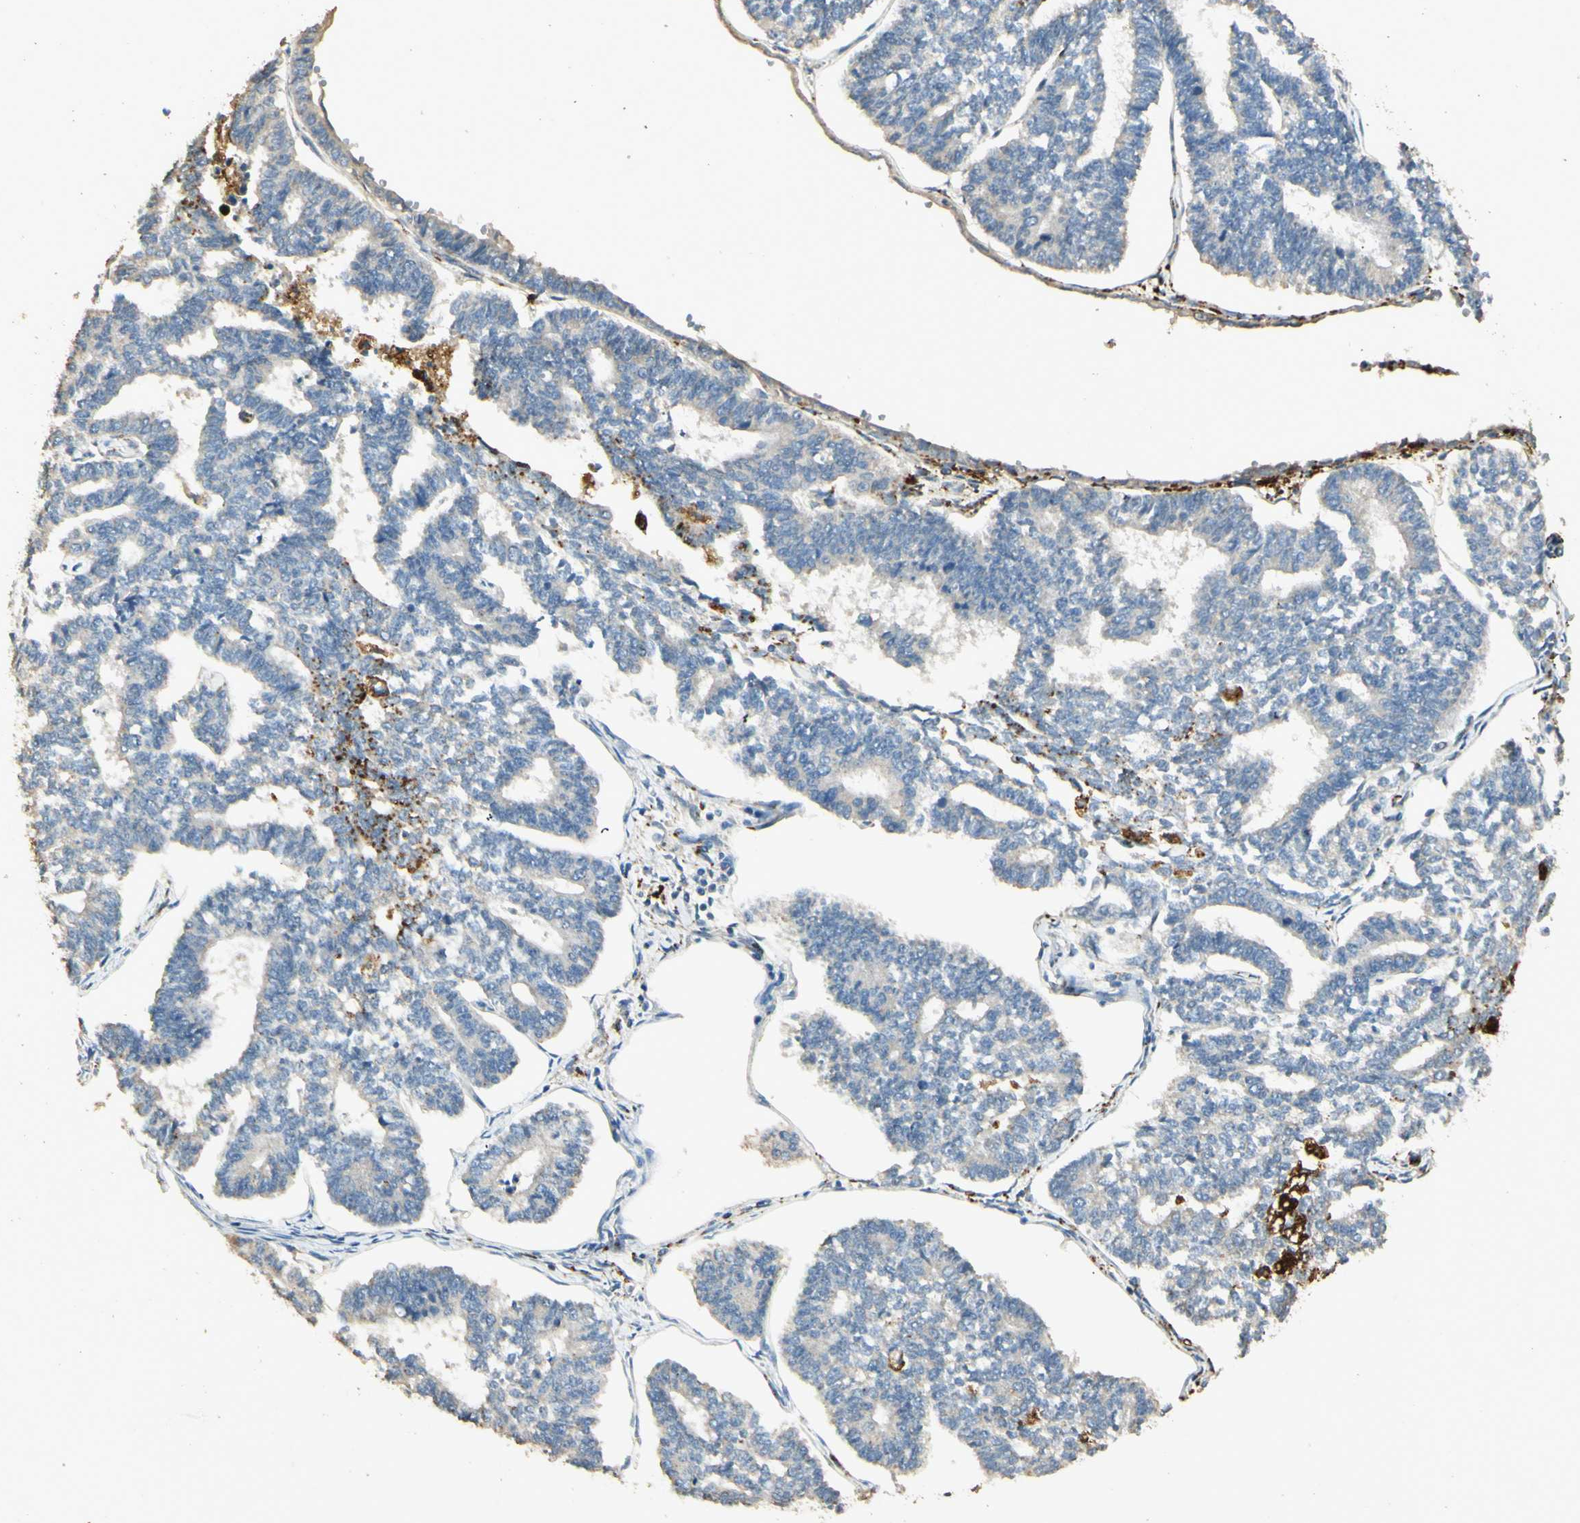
{"staining": {"intensity": "negative", "quantity": "none", "location": "none"}, "tissue": "endometrial cancer", "cell_type": "Tumor cells", "image_type": "cancer", "snomed": [{"axis": "morphology", "description": "Adenocarcinoma, NOS"}, {"axis": "topography", "description": "Endometrium"}], "caption": "An immunohistochemistry histopathology image of endometrial cancer (adenocarcinoma) is shown. There is no staining in tumor cells of endometrial cancer (adenocarcinoma).", "gene": "ARHGEF17", "patient": {"sex": "female", "age": 70}}